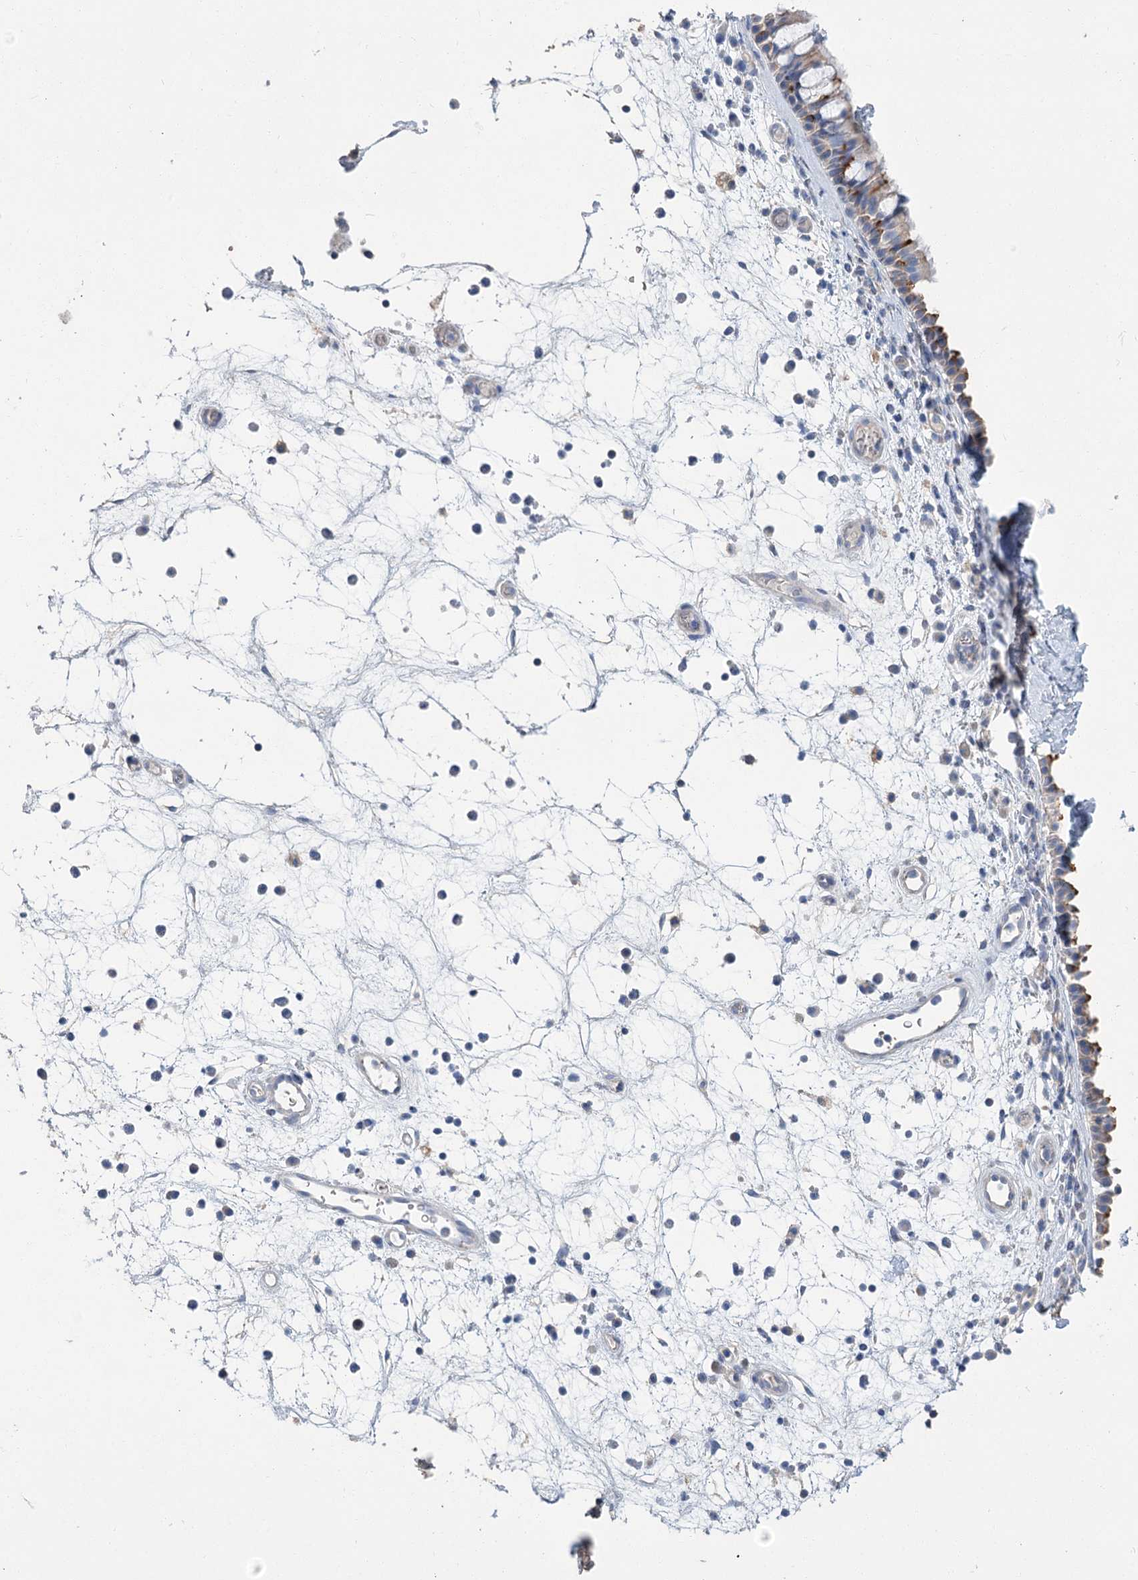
{"staining": {"intensity": "weak", "quantity": "<25%", "location": "cytoplasmic/membranous"}, "tissue": "nasopharynx", "cell_type": "Respiratory epithelial cells", "image_type": "normal", "snomed": [{"axis": "morphology", "description": "Normal tissue, NOS"}, {"axis": "morphology", "description": "Inflammation, NOS"}, {"axis": "morphology", "description": "Malignant melanoma, Metastatic site"}, {"axis": "topography", "description": "Nasopharynx"}], "caption": "A high-resolution histopathology image shows immunohistochemistry staining of normal nasopharynx, which shows no significant expression in respiratory epithelial cells.", "gene": "SLC9A3", "patient": {"sex": "male", "age": 70}}